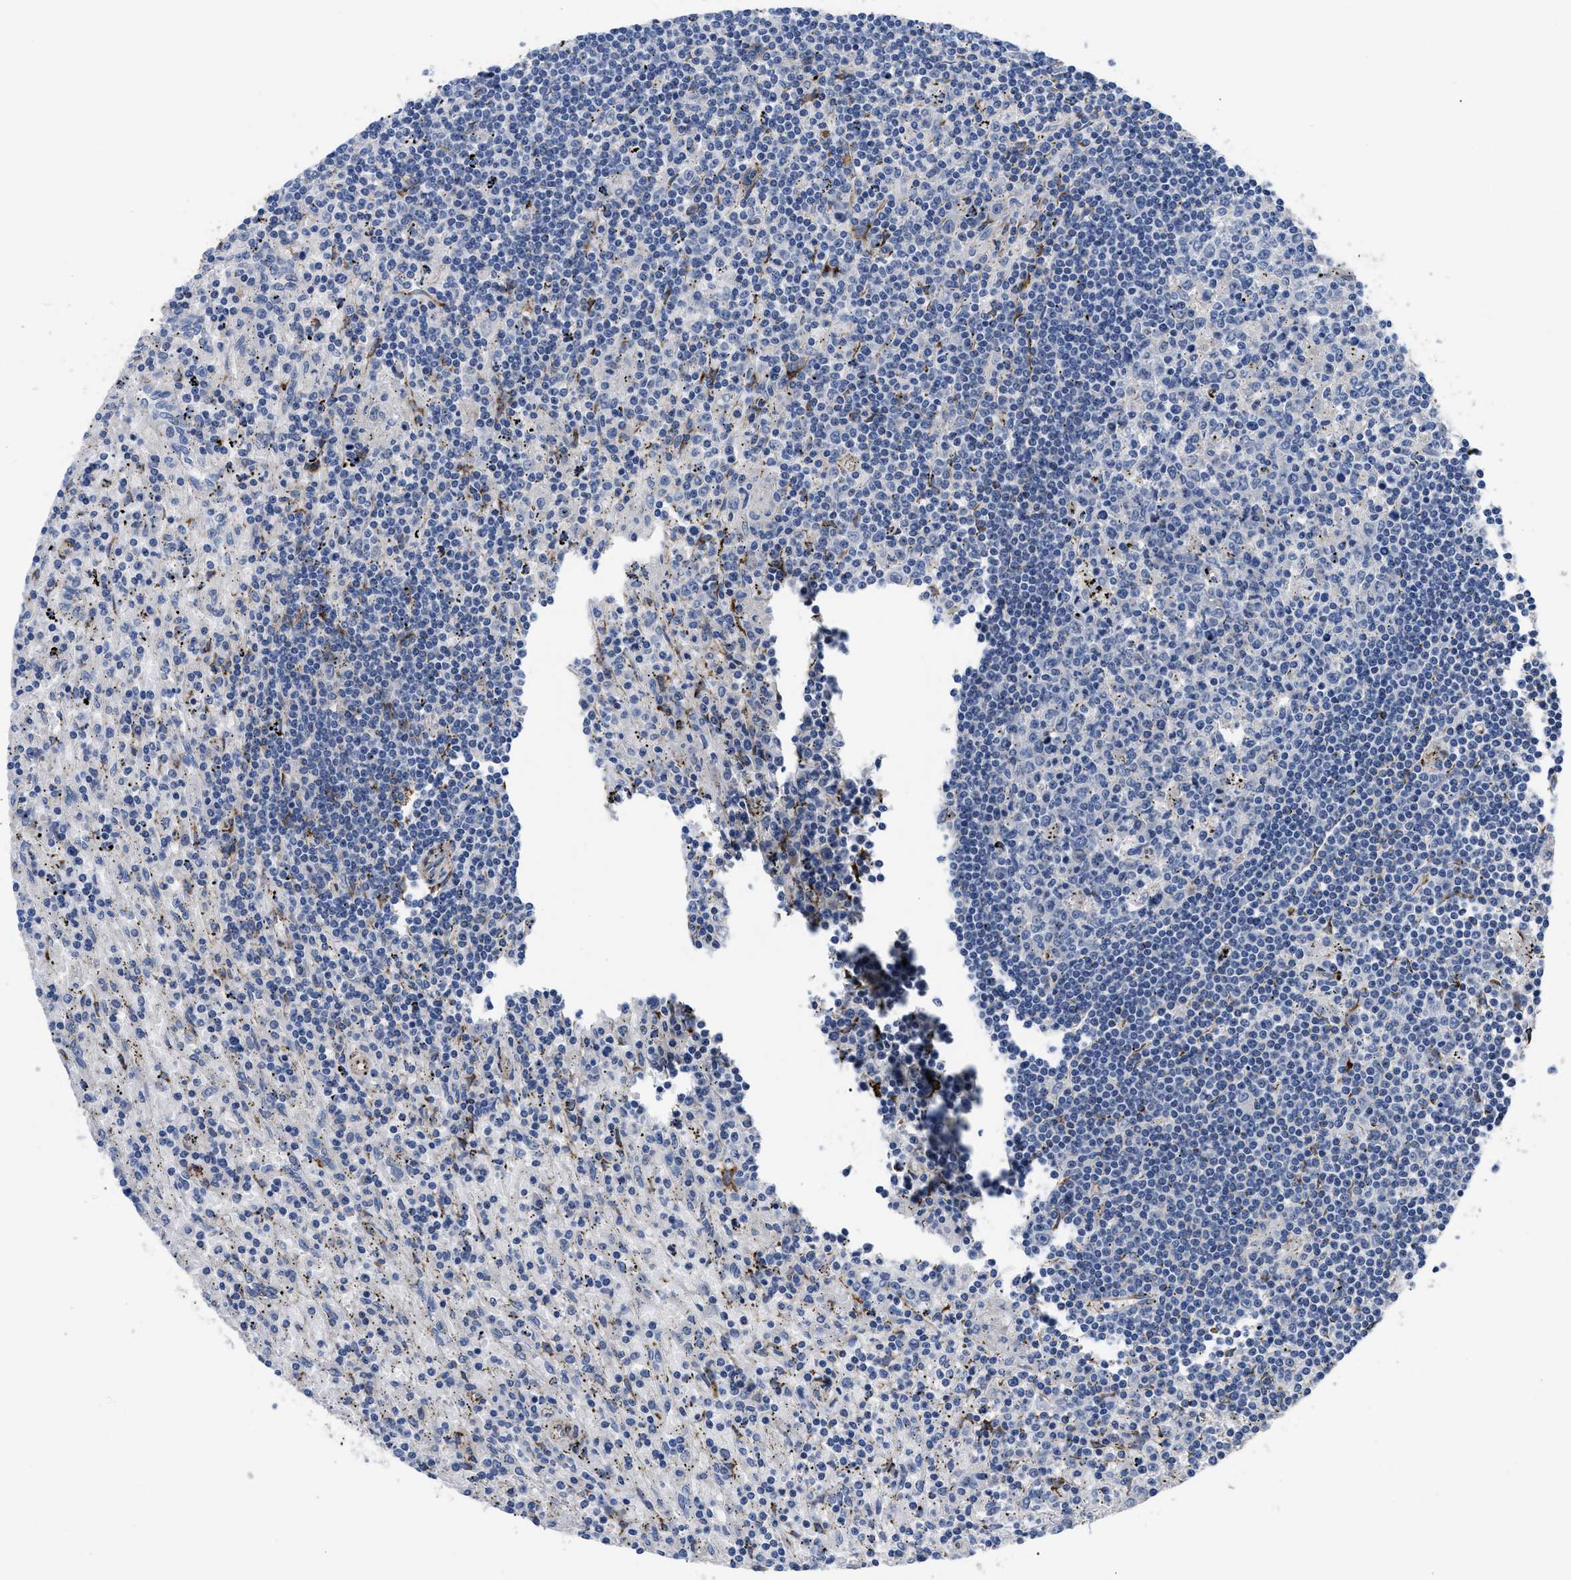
{"staining": {"intensity": "negative", "quantity": "none", "location": "none"}, "tissue": "lymphoma", "cell_type": "Tumor cells", "image_type": "cancer", "snomed": [{"axis": "morphology", "description": "Malignant lymphoma, non-Hodgkin's type, Low grade"}, {"axis": "topography", "description": "Spleen"}], "caption": "An IHC histopathology image of lymphoma is shown. There is no staining in tumor cells of lymphoma.", "gene": "SQLE", "patient": {"sex": "male", "age": 76}}